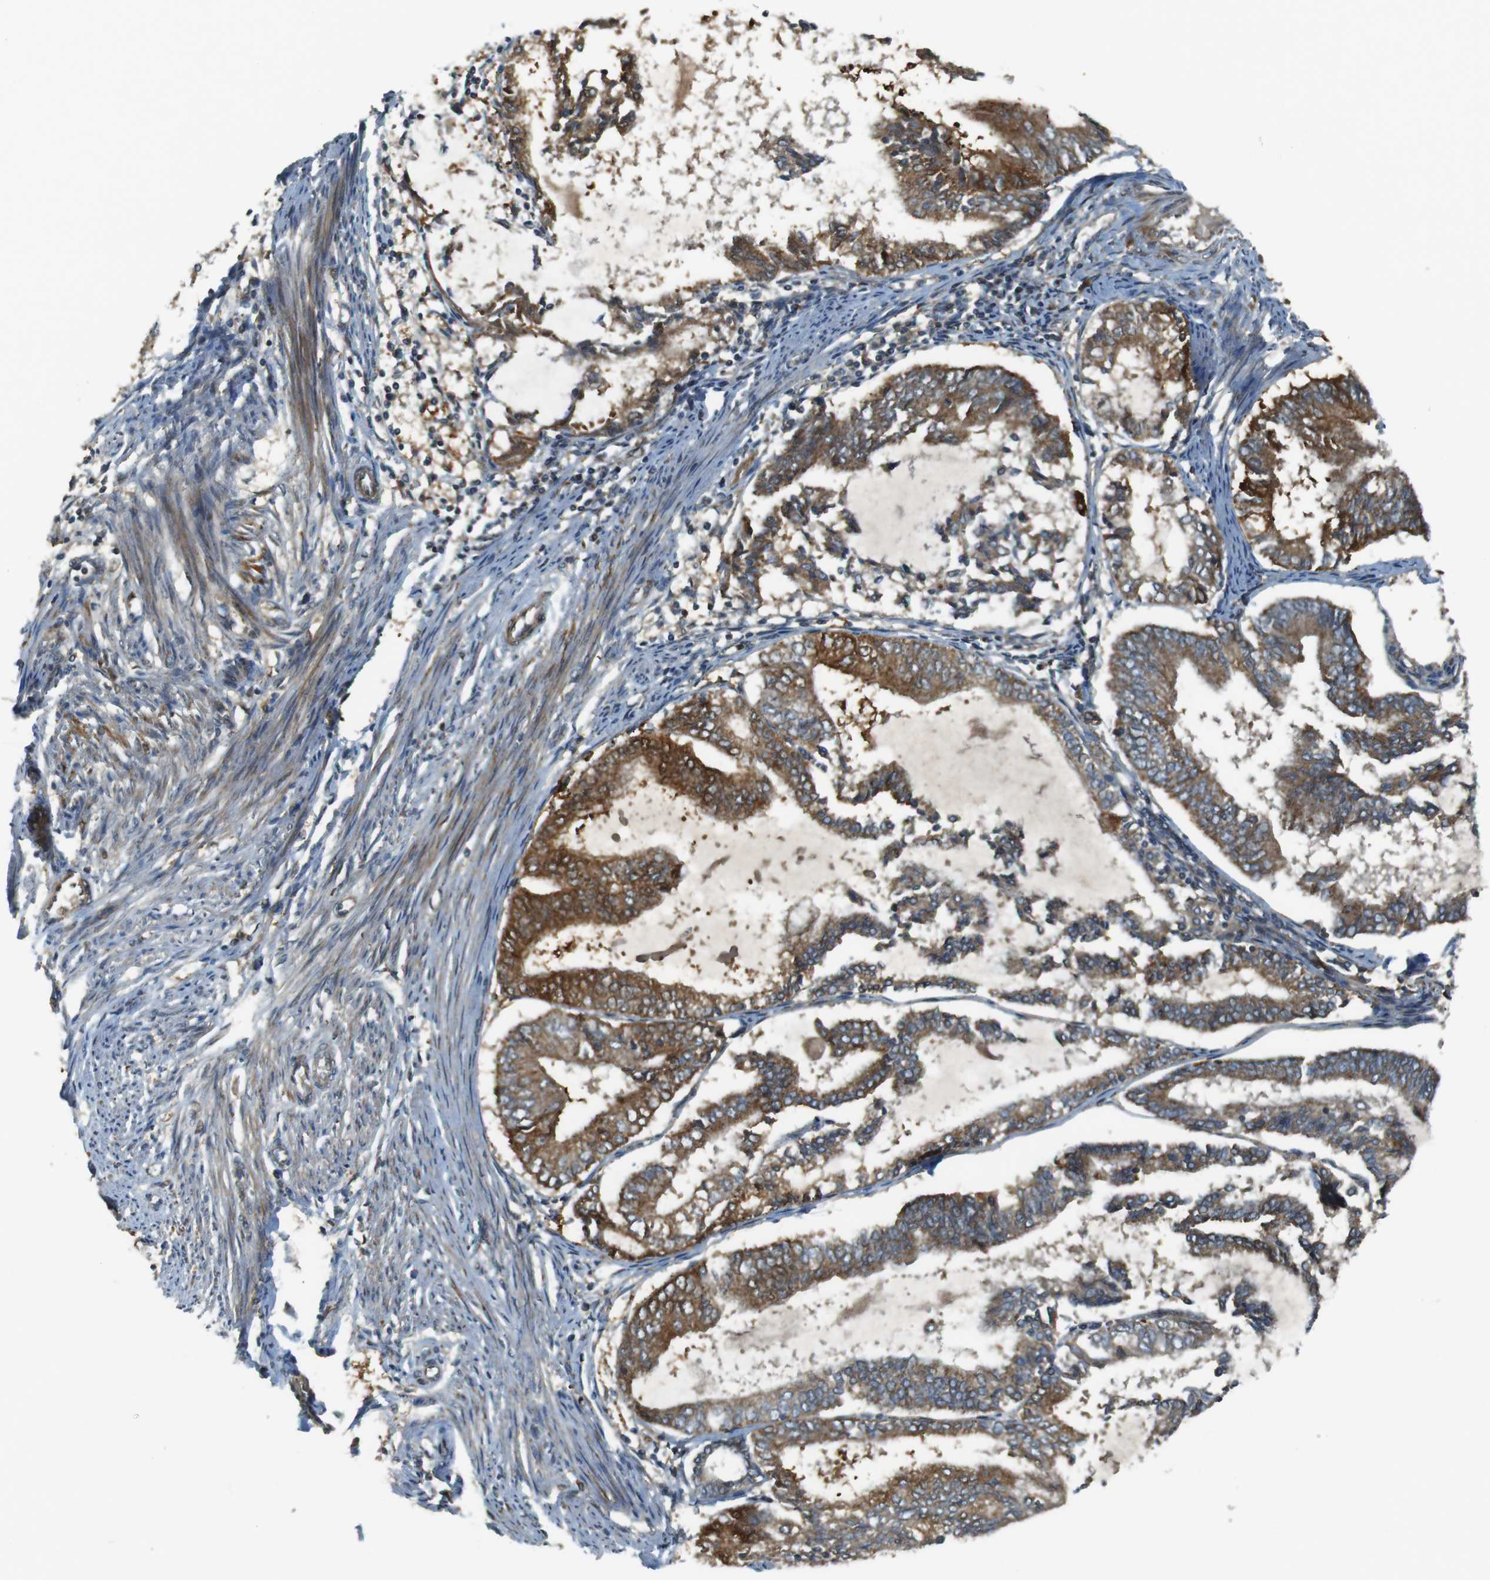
{"staining": {"intensity": "moderate", "quantity": ">75%", "location": "cytoplasmic/membranous"}, "tissue": "endometrial cancer", "cell_type": "Tumor cells", "image_type": "cancer", "snomed": [{"axis": "morphology", "description": "Adenocarcinoma, NOS"}, {"axis": "topography", "description": "Endometrium"}], "caption": "Human endometrial adenocarcinoma stained with a brown dye reveals moderate cytoplasmic/membranous positive expression in about >75% of tumor cells.", "gene": "IFFO2", "patient": {"sex": "female", "age": 81}}